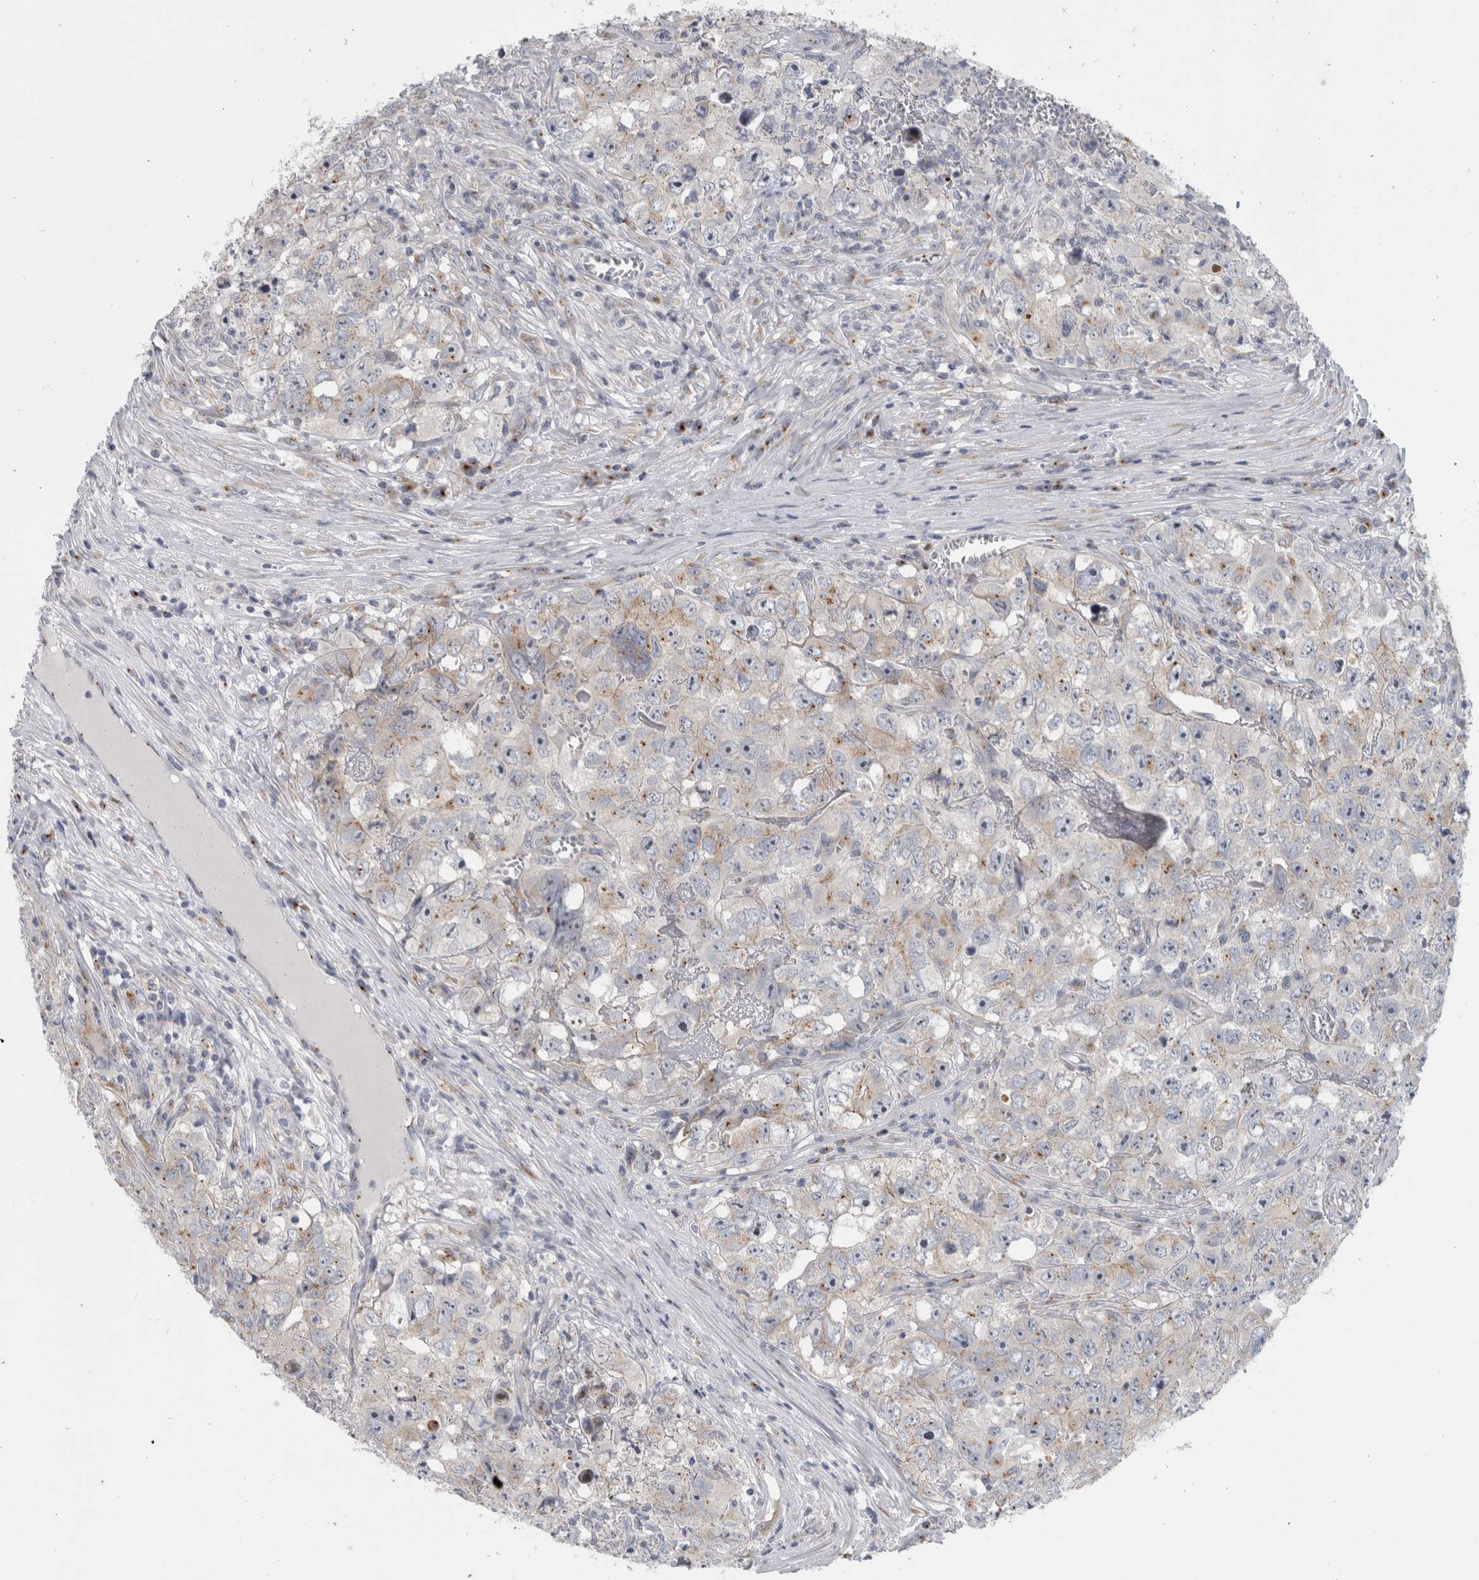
{"staining": {"intensity": "moderate", "quantity": "25%-75%", "location": "cytoplasmic/membranous"}, "tissue": "testis cancer", "cell_type": "Tumor cells", "image_type": "cancer", "snomed": [{"axis": "morphology", "description": "Seminoma, NOS"}, {"axis": "morphology", "description": "Carcinoma, Embryonal, NOS"}, {"axis": "topography", "description": "Testis"}], "caption": "Protein staining reveals moderate cytoplasmic/membranous expression in approximately 25%-75% of tumor cells in testis seminoma.", "gene": "AKAP9", "patient": {"sex": "male", "age": 43}}